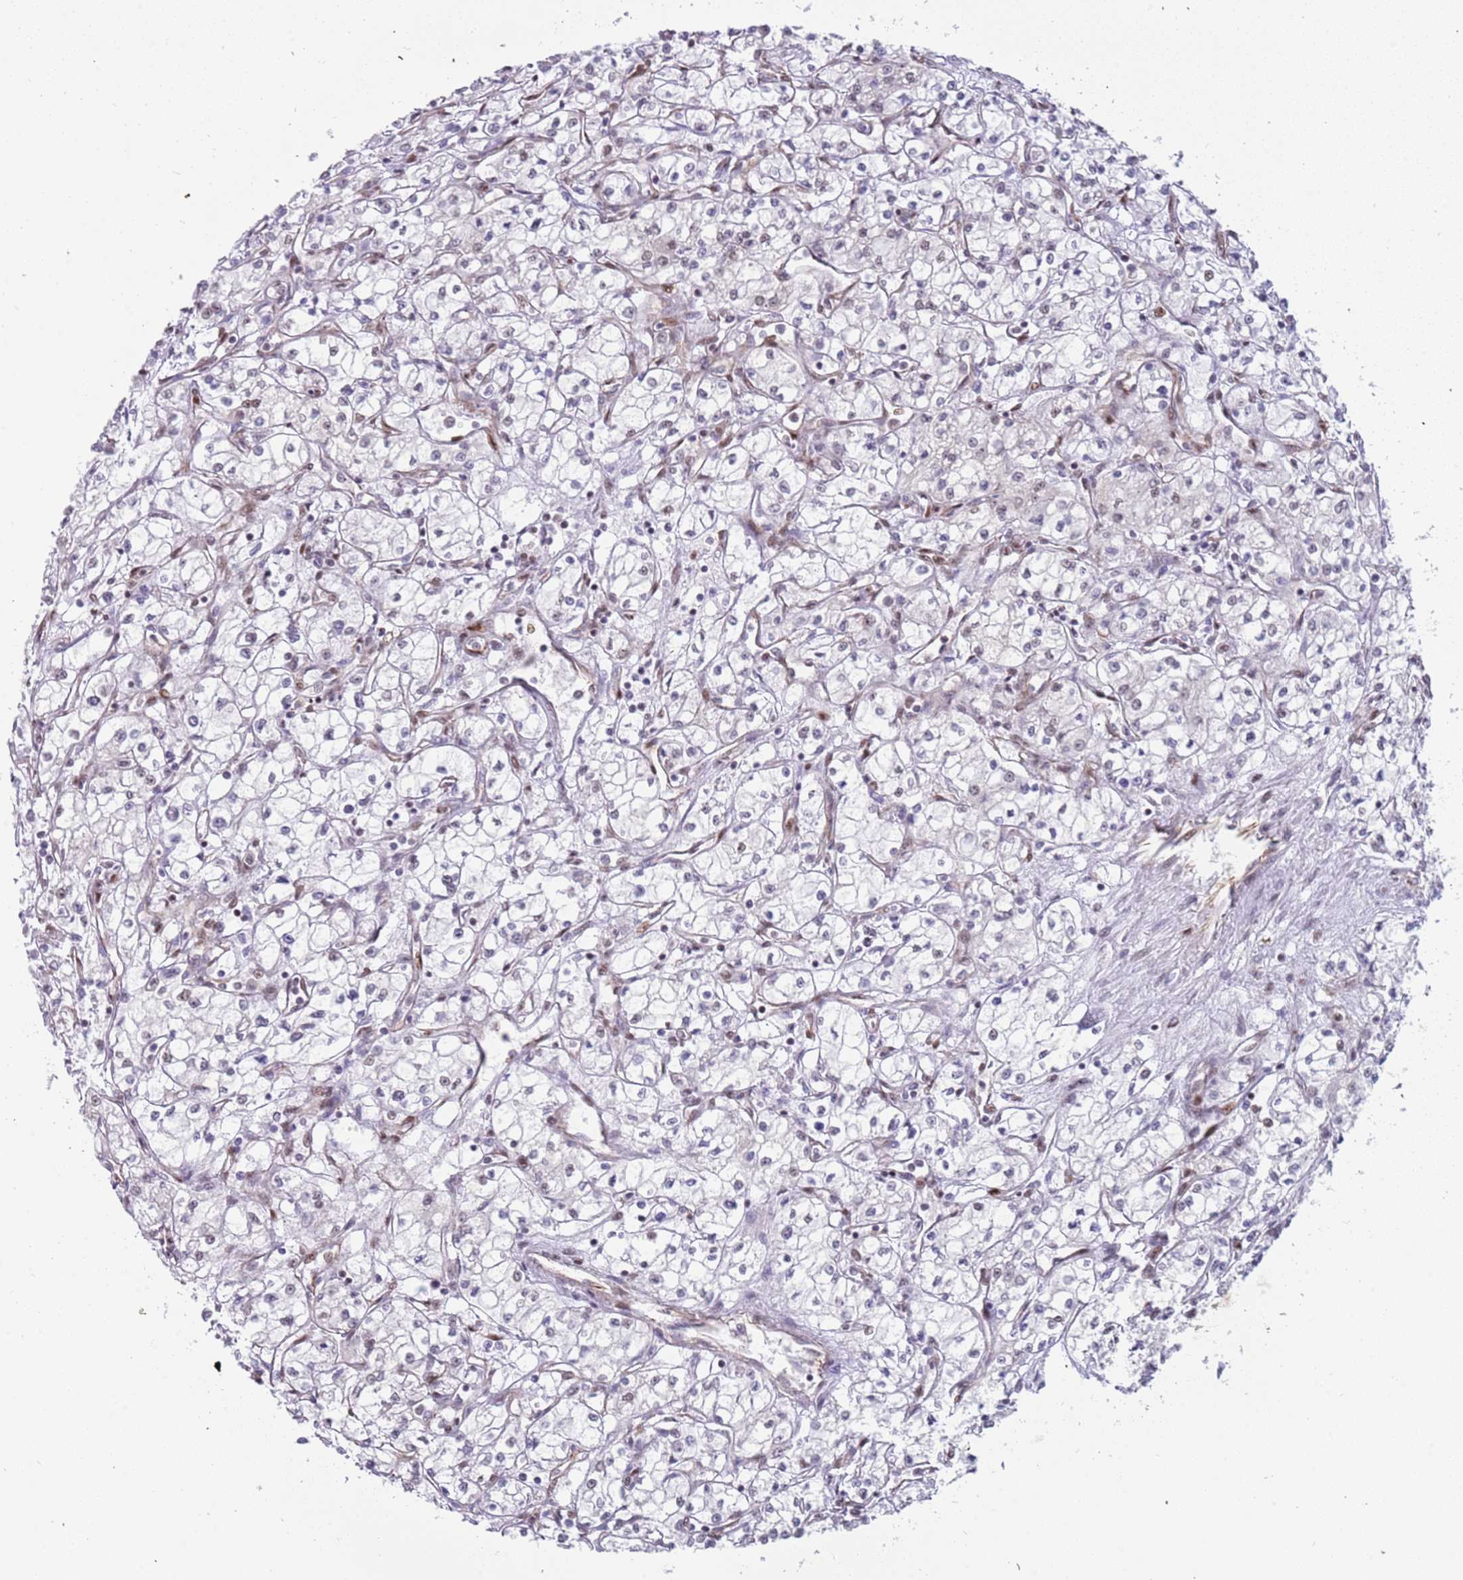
{"staining": {"intensity": "negative", "quantity": "none", "location": "none"}, "tissue": "renal cancer", "cell_type": "Tumor cells", "image_type": "cancer", "snomed": [{"axis": "morphology", "description": "Adenocarcinoma, NOS"}, {"axis": "topography", "description": "Kidney"}], "caption": "Human adenocarcinoma (renal) stained for a protein using immunohistochemistry exhibits no expression in tumor cells.", "gene": "LRMDA", "patient": {"sex": "male", "age": 59}}